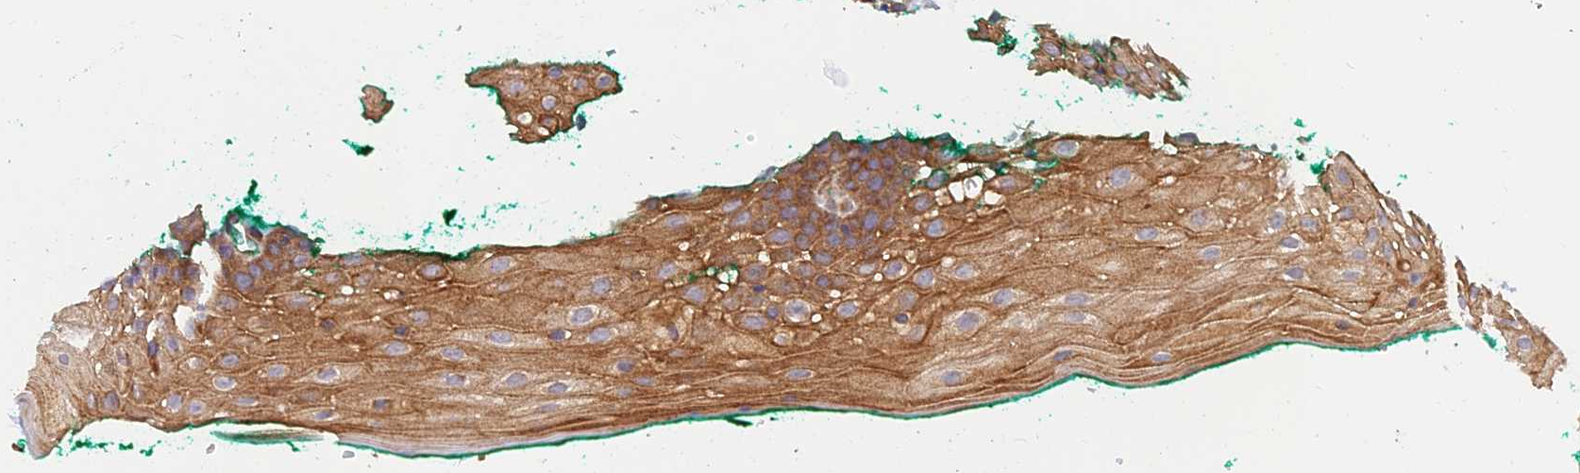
{"staining": {"intensity": "moderate", "quantity": ">75%", "location": "cytoplasmic/membranous"}, "tissue": "oral mucosa", "cell_type": "Squamous epithelial cells", "image_type": "normal", "snomed": [{"axis": "morphology", "description": "Normal tissue, NOS"}, {"axis": "topography", "description": "Oral tissue"}], "caption": "Protein expression analysis of unremarkable human oral mucosa reveals moderate cytoplasmic/membranous staining in approximately >75% of squamous epithelial cells.", "gene": "GMCL1", "patient": {"sex": "female", "age": 70}}